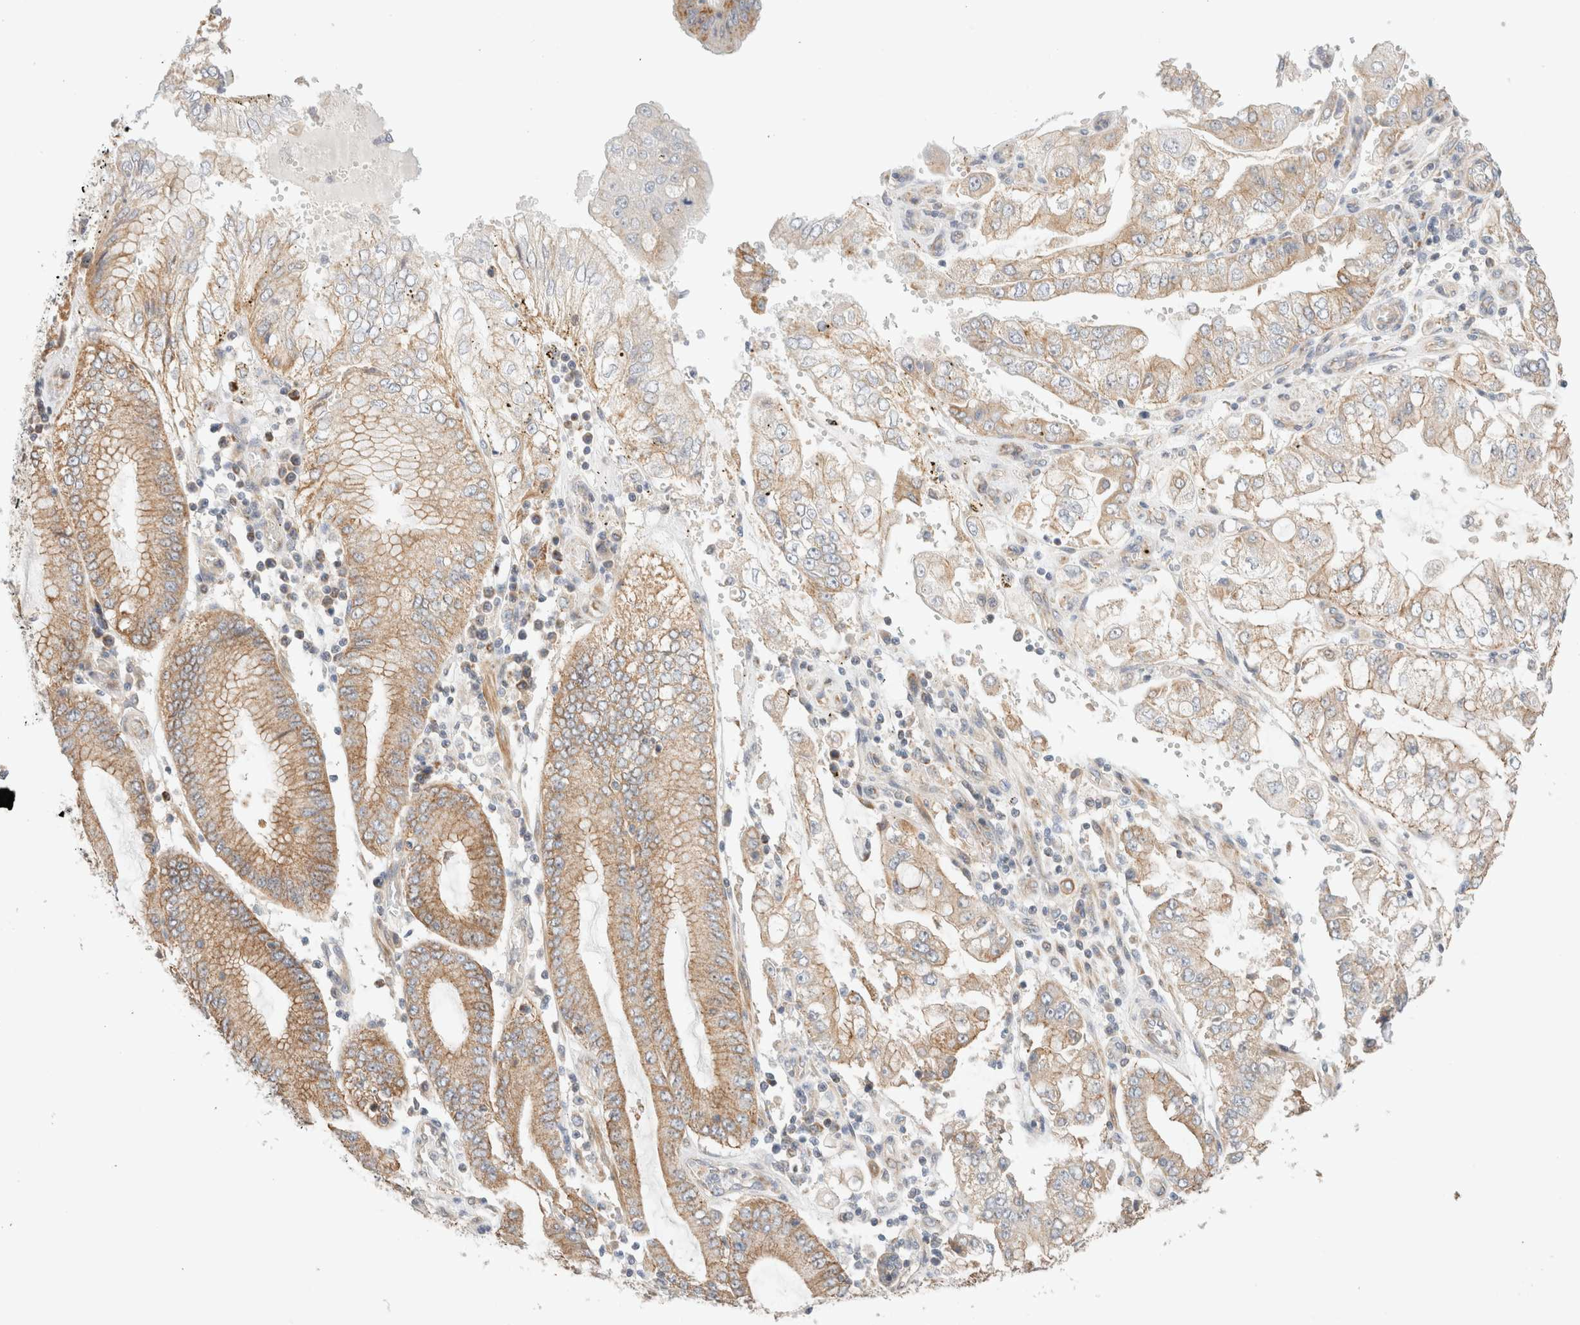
{"staining": {"intensity": "moderate", "quantity": "25%-75%", "location": "cytoplasmic/membranous"}, "tissue": "stomach cancer", "cell_type": "Tumor cells", "image_type": "cancer", "snomed": [{"axis": "morphology", "description": "Adenocarcinoma, NOS"}, {"axis": "topography", "description": "Stomach"}], "caption": "Immunohistochemical staining of human stomach cancer (adenocarcinoma) exhibits medium levels of moderate cytoplasmic/membranous protein expression in approximately 25%-75% of tumor cells.", "gene": "MRM3", "patient": {"sex": "male", "age": 76}}